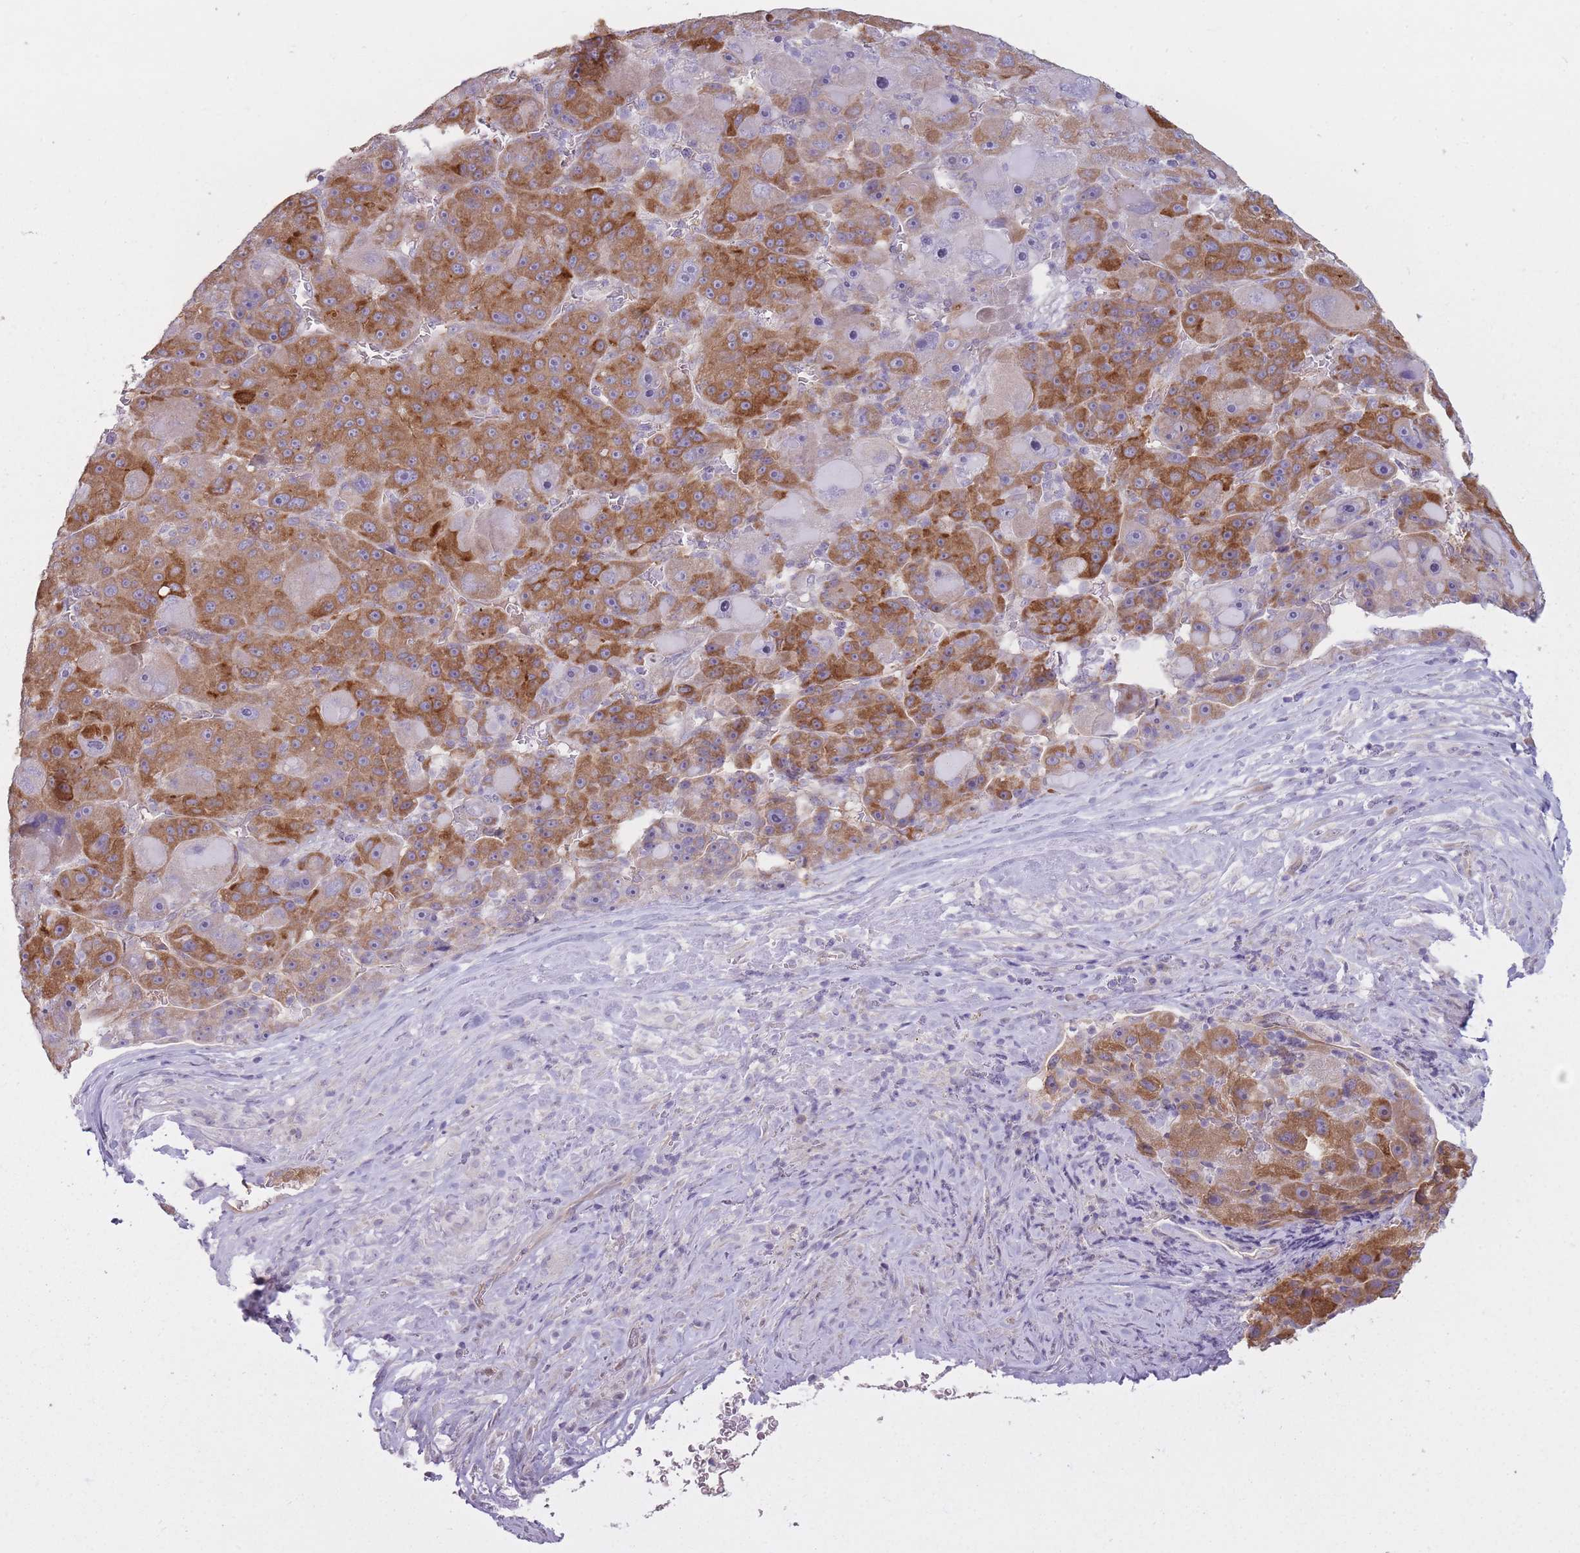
{"staining": {"intensity": "moderate", "quantity": ">75%", "location": "cytoplasmic/membranous"}, "tissue": "liver cancer", "cell_type": "Tumor cells", "image_type": "cancer", "snomed": [{"axis": "morphology", "description": "Carcinoma, Hepatocellular, NOS"}, {"axis": "topography", "description": "Liver"}], "caption": "Immunohistochemical staining of liver cancer shows medium levels of moderate cytoplasmic/membranous protein staining in approximately >75% of tumor cells.", "gene": "PGRMC2", "patient": {"sex": "male", "age": 76}}